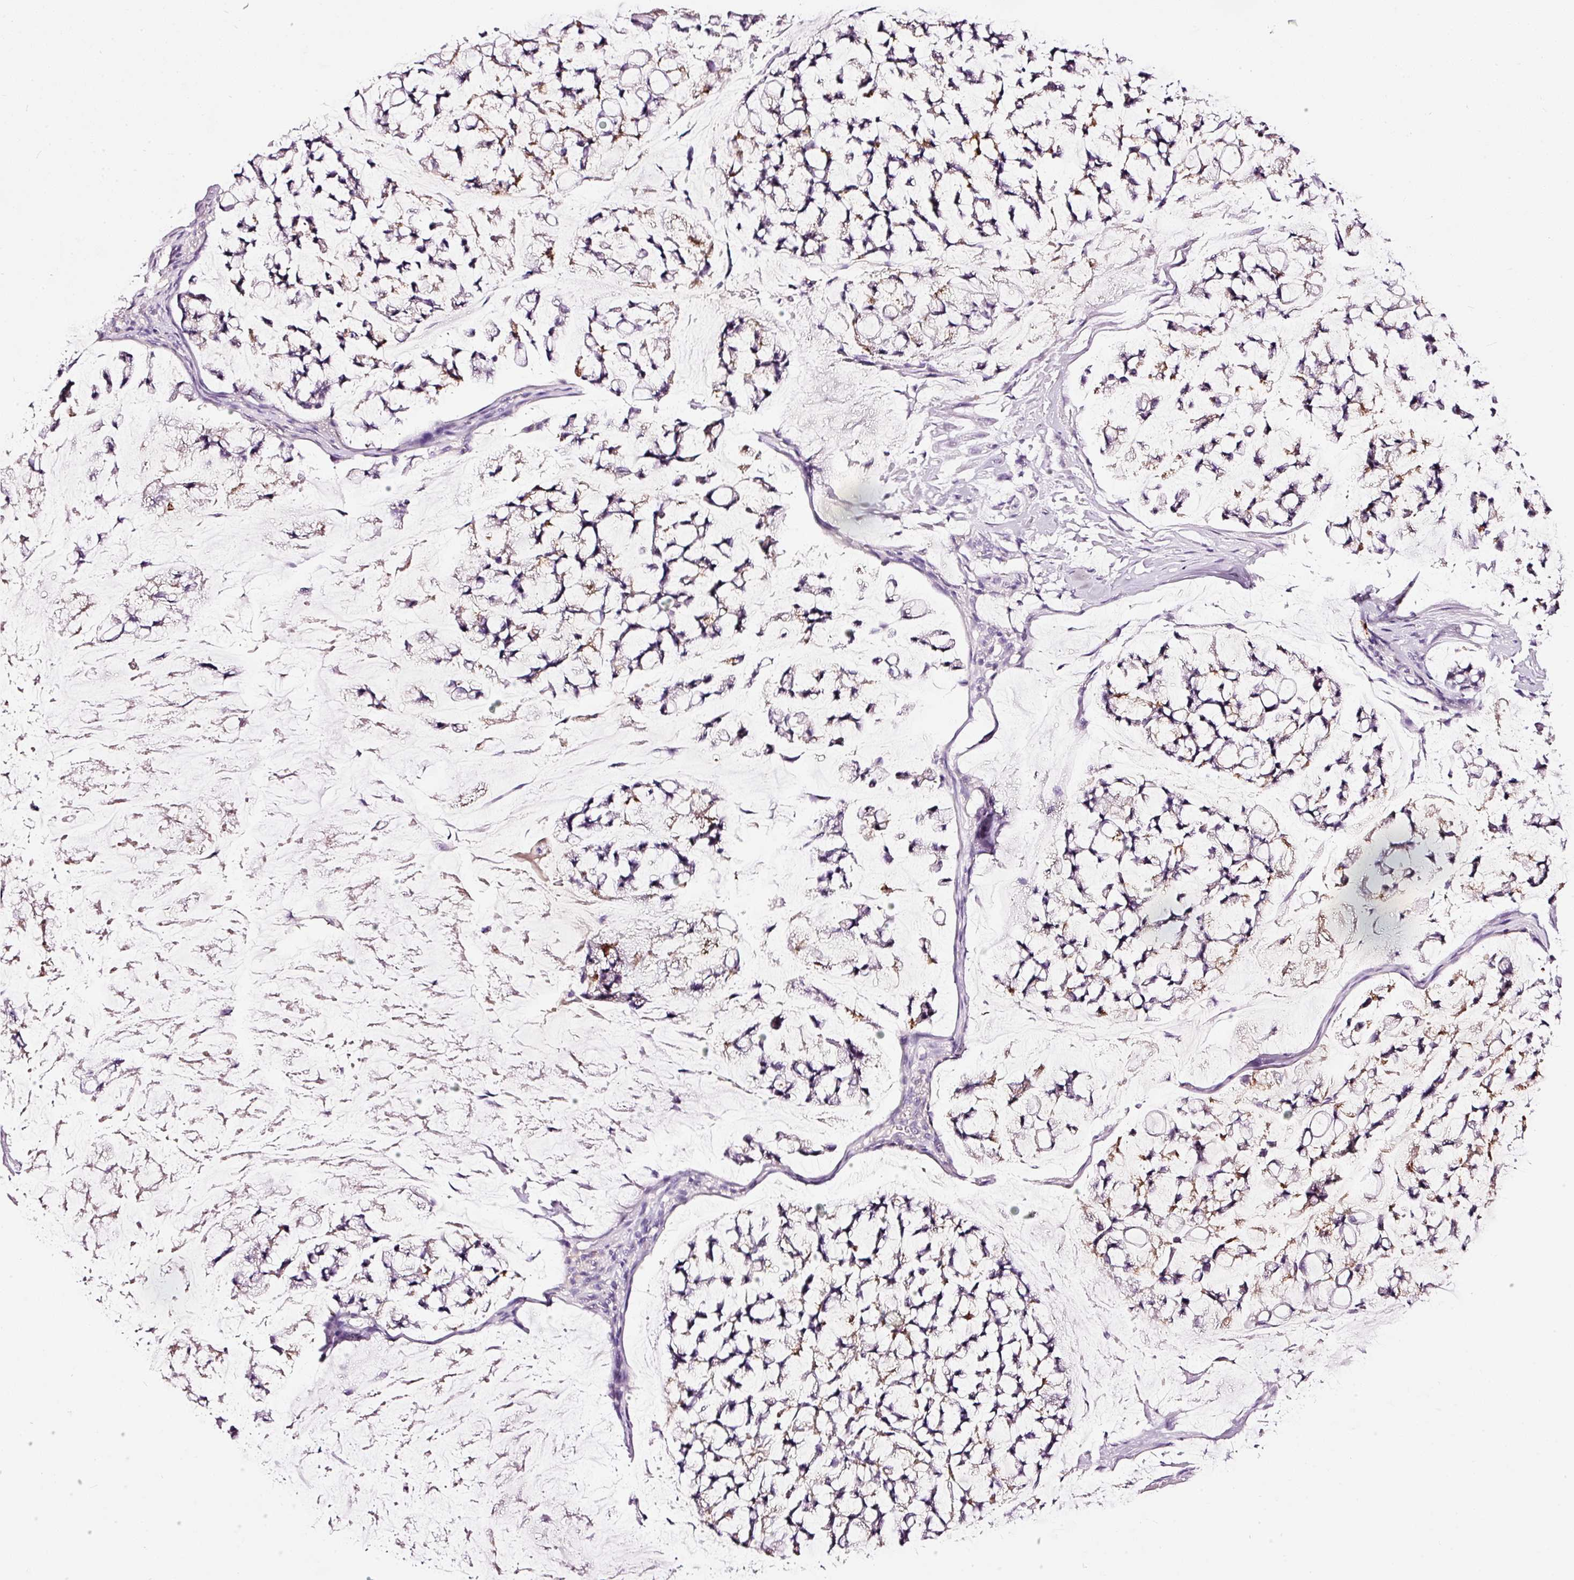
{"staining": {"intensity": "weak", "quantity": "<25%", "location": "cytoplasmic/membranous"}, "tissue": "stomach cancer", "cell_type": "Tumor cells", "image_type": "cancer", "snomed": [{"axis": "morphology", "description": "Adenocarcinoma, NOS"}, {"axis": "topography", "description": "Stomach, lower"}], "caption": "IHC photomicrograph of stomach cancer stained for a protein (brown), which reveals no positivity in tumor cells.", "gene": "LAMP3", "patient": {"sex": "male", "age": 67}}